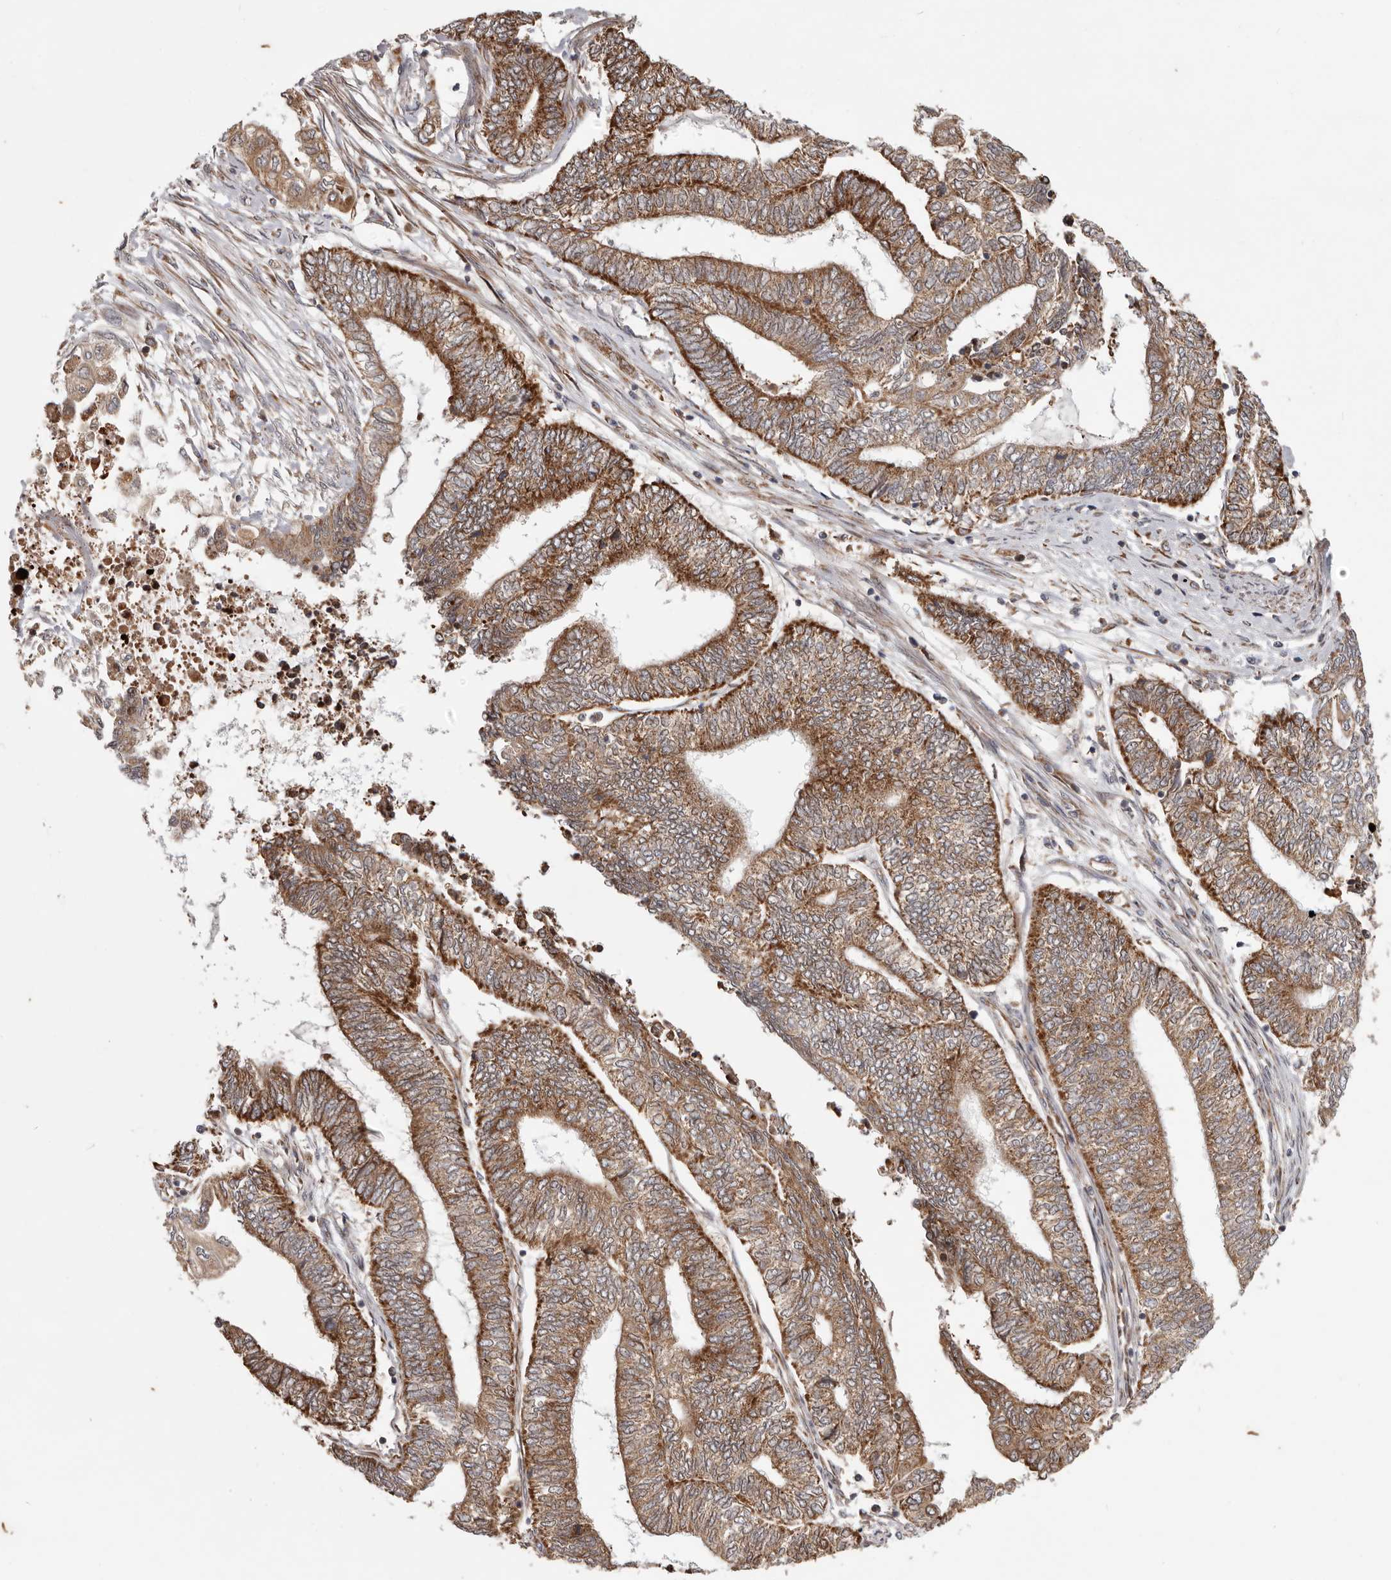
{"staining": {"intensity": "strong", "quantity": ">75%", "location": "cytoplasmic/membranous"}, "tissue": "endometrial cancer", "cell_type": "Tumor cells", "image_type": "cancer", "snomed": [{"axis": "morphology", "description": "Adenocarcinoma, NOS"}, {"axis": "topography", "description": "Uterus"}, {"axis": "topography", "description": "Endometrium"}], "caption": "IHC histopathology image of neoplastic tissue: endometrial adenocarcinoma stained using IHC exhibits high levels of strong protein expression localized specifically in the cytoplasmic/membranous of tumor cells, appearing as a cytoplasmic/membranous brown color.", "gene": "MRPS10", "patient": {"sex": "female", "age": 70}}